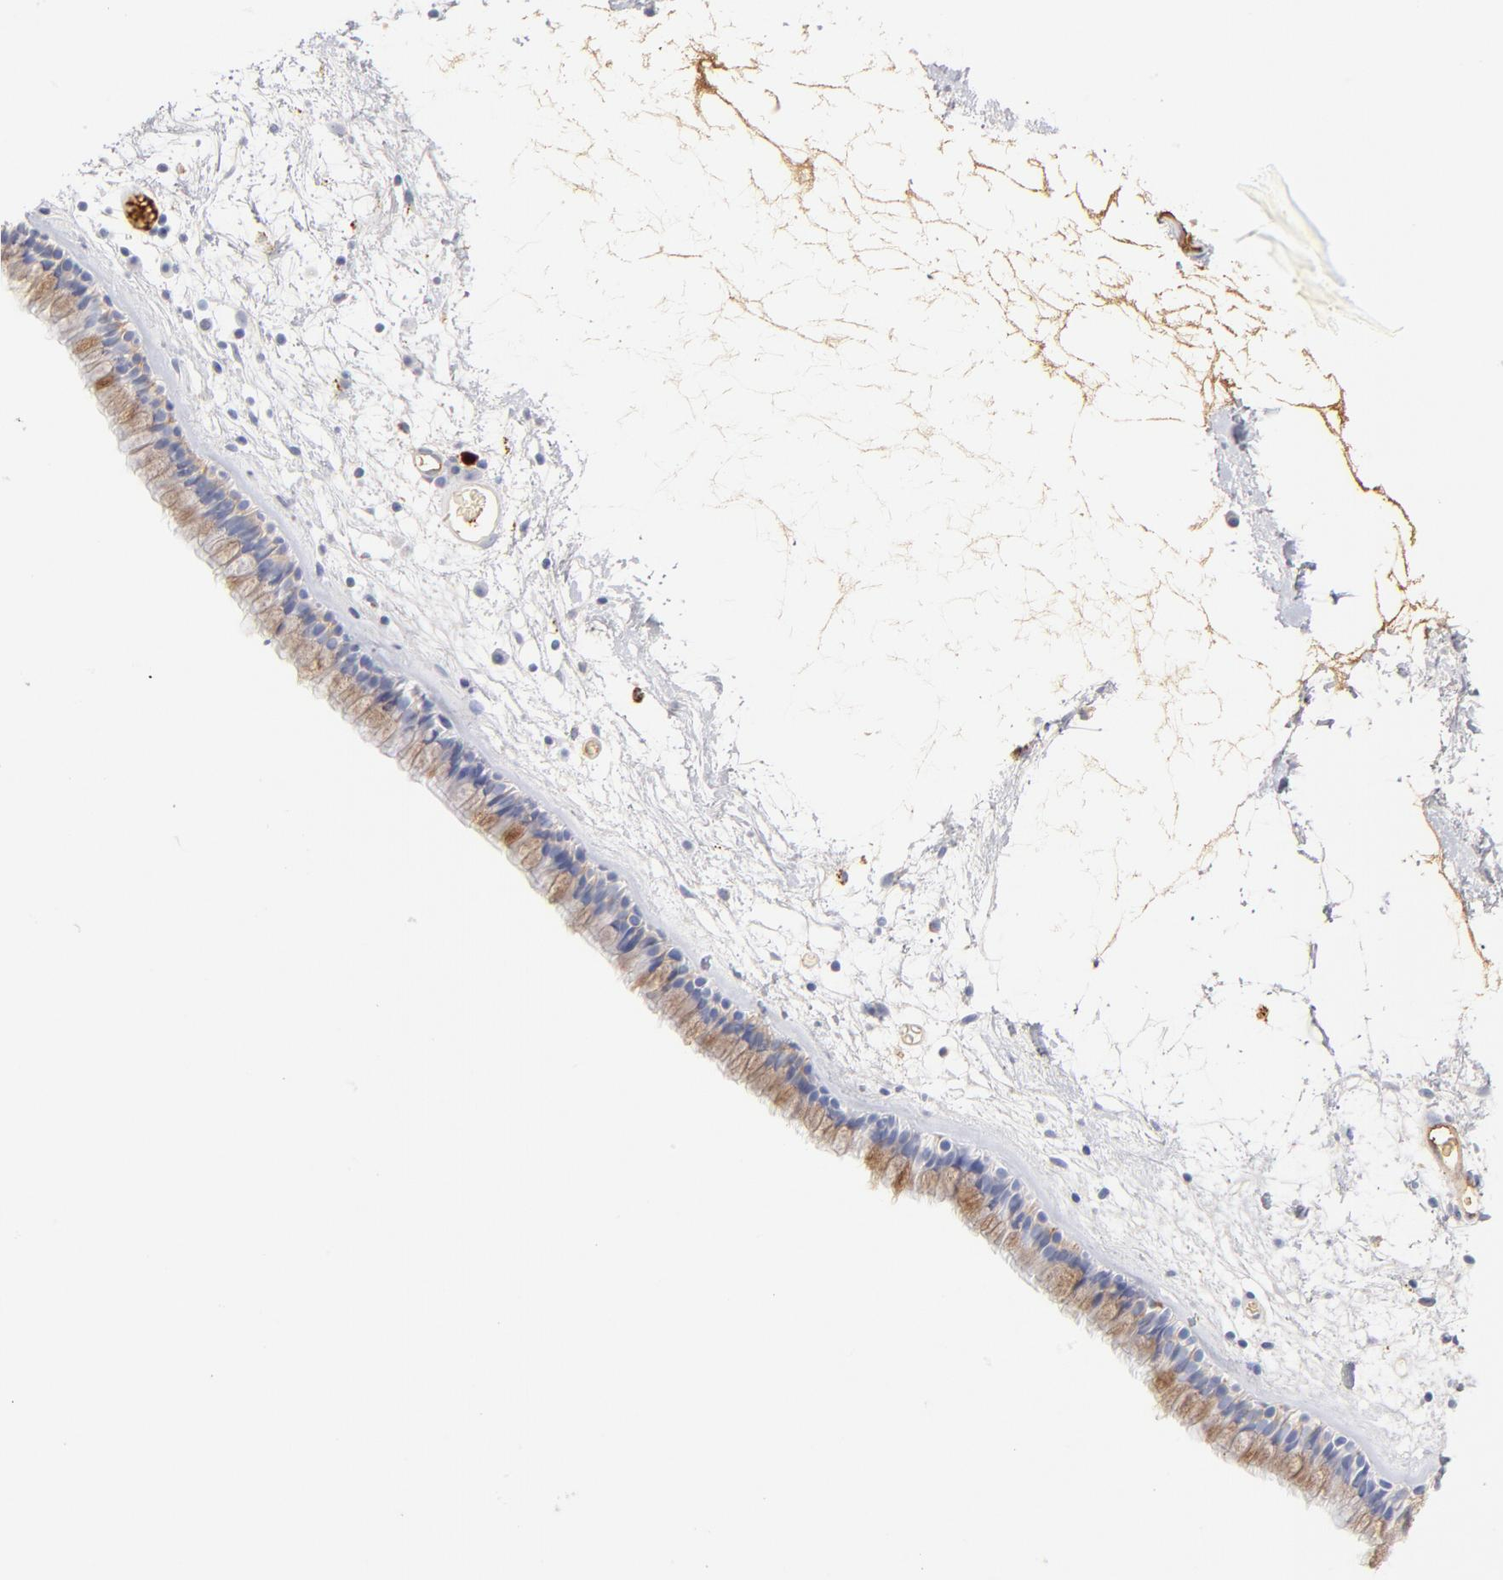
{"staining": {"intensity": "negative", "quantity": "none", "location": "none"}, "tissue": "nasopharynx", "cell_type": "Respiratory epithelial cells", "image_type": "normal", "snomed": [{"axis": "morphology", "description": "Normal tissue, NOS"}, {"axis": "morphology", "description": "Inflammation, NOS"}, {"axis": "topography", "description": "Nasopharynx"}], "caption": "High magnification brightfield microscopy of benign nasopharynx stained with DAB (3,3'-diaminobenzidine) (brown) and counterstained with hematoxylin (blue): respiratory epithelial cells show no significant expression.", "gene": "C3", "patient": {"sex": "male", "age": 48}}